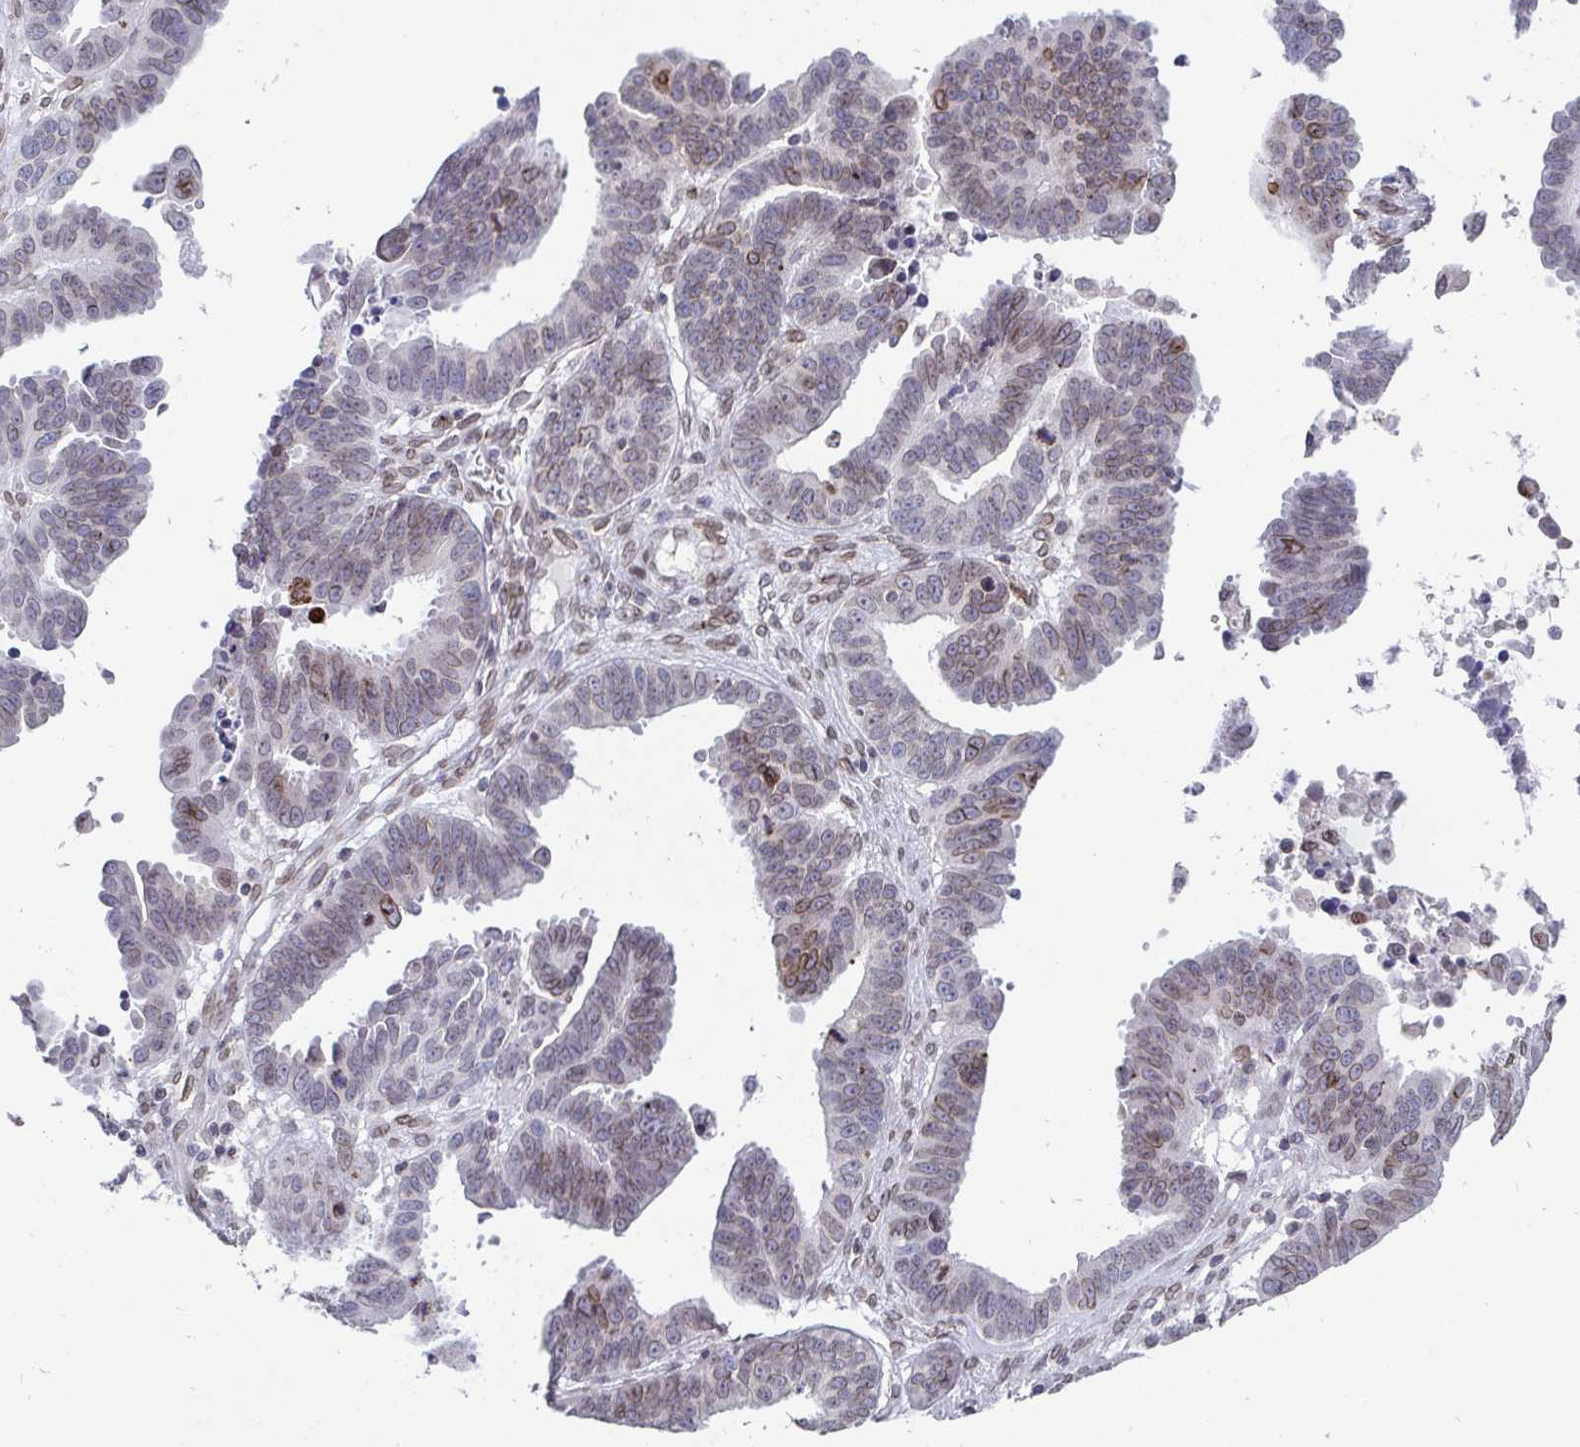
{"staining": {"intensity": "moderate", "quantity": "<25%", "location": "cytoplasmic/membranous,nuclear"}, "tissue": "ovarian cancer", "cell_type": "Tumor cells", "image_type": "cancer", "snomed": [{"axis": "morphology", "description": "Carcinoma, endometroid"}, {"axis": "morphology", "description": "Cystadenocarcinoma, serous, NOS"}, {"axis": "topography", "description": "Ovary"}], "caption": "Moderate cytoplasmic/membranous and nuclear staining is appreciated in approximately <25% of tumor cells in endometroid carcinoma (ovarian). Using DAB (brown) and hematoxylin (blue) stains, captured at high magnification using brightfield microscopy.", "gene": "EMD", "patient": {"sex": "female", "age": 45}}